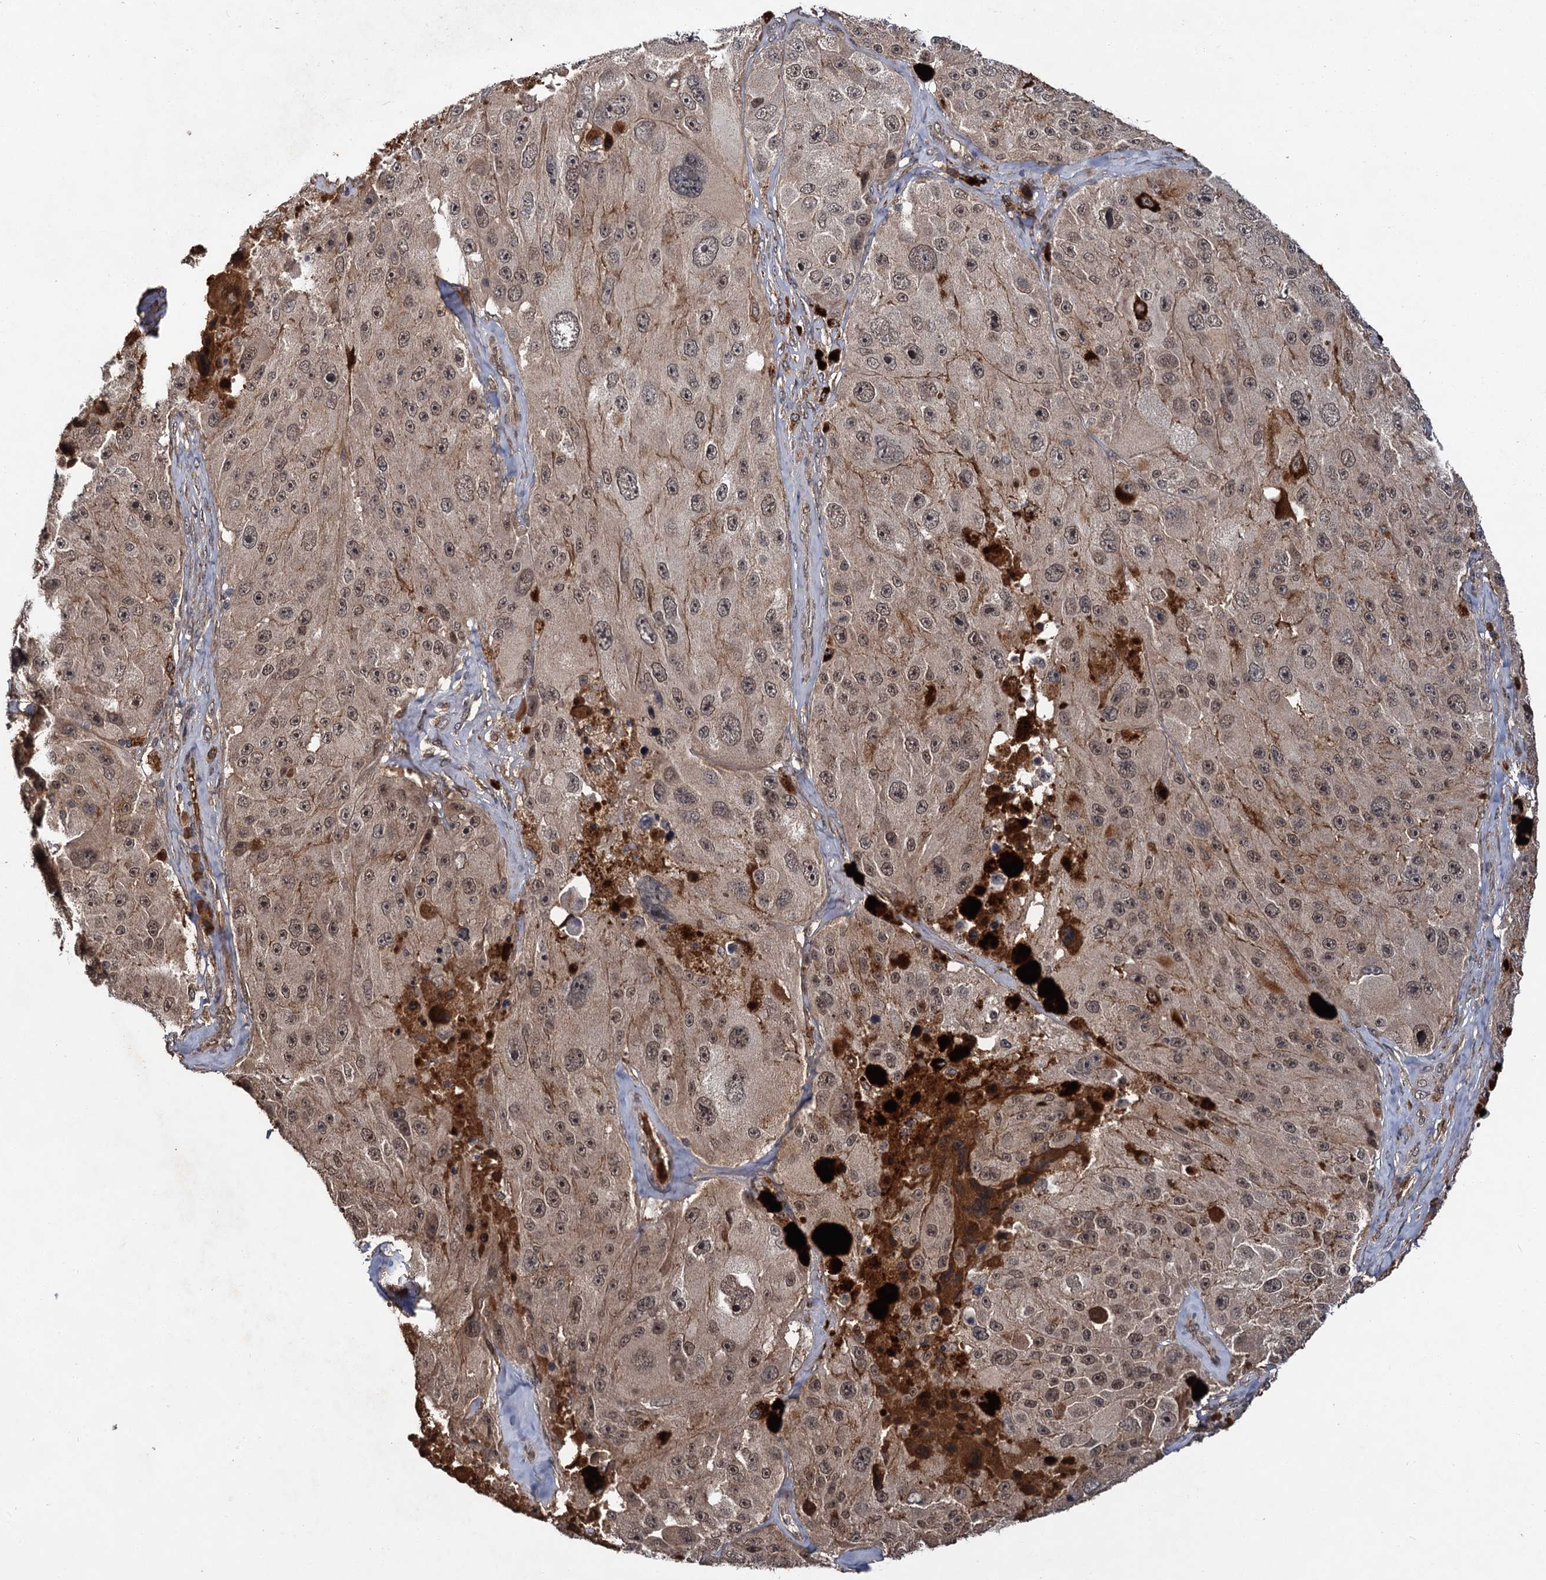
{"staining": {"intensity": "moderate", "quantity": "25%-75%", "location": "cytoplasmic/membranous,nuclear"}, "tissue": "melanoma", "cell_type": "Tumor cells", "image_type": "cancer", "snomed": [{"axis": "morphology", "description": "Malignant melanoma, Metastatic site"}, {"axis": "topography", "description": "Lymph node"}], "caption": "A high-resolution histopathology image shows immunohistochemistry staining of malignant melanoma (metastatic site), which demonstrates moderate cytoplasmic/membranous and nuclear positivity in approximately 25%-75% of tumor cells. The protein is shown in brown color, while the nuclei are stained blue.", "gene": "MBD6", "patient": {"sex": "male", "age": 62}}